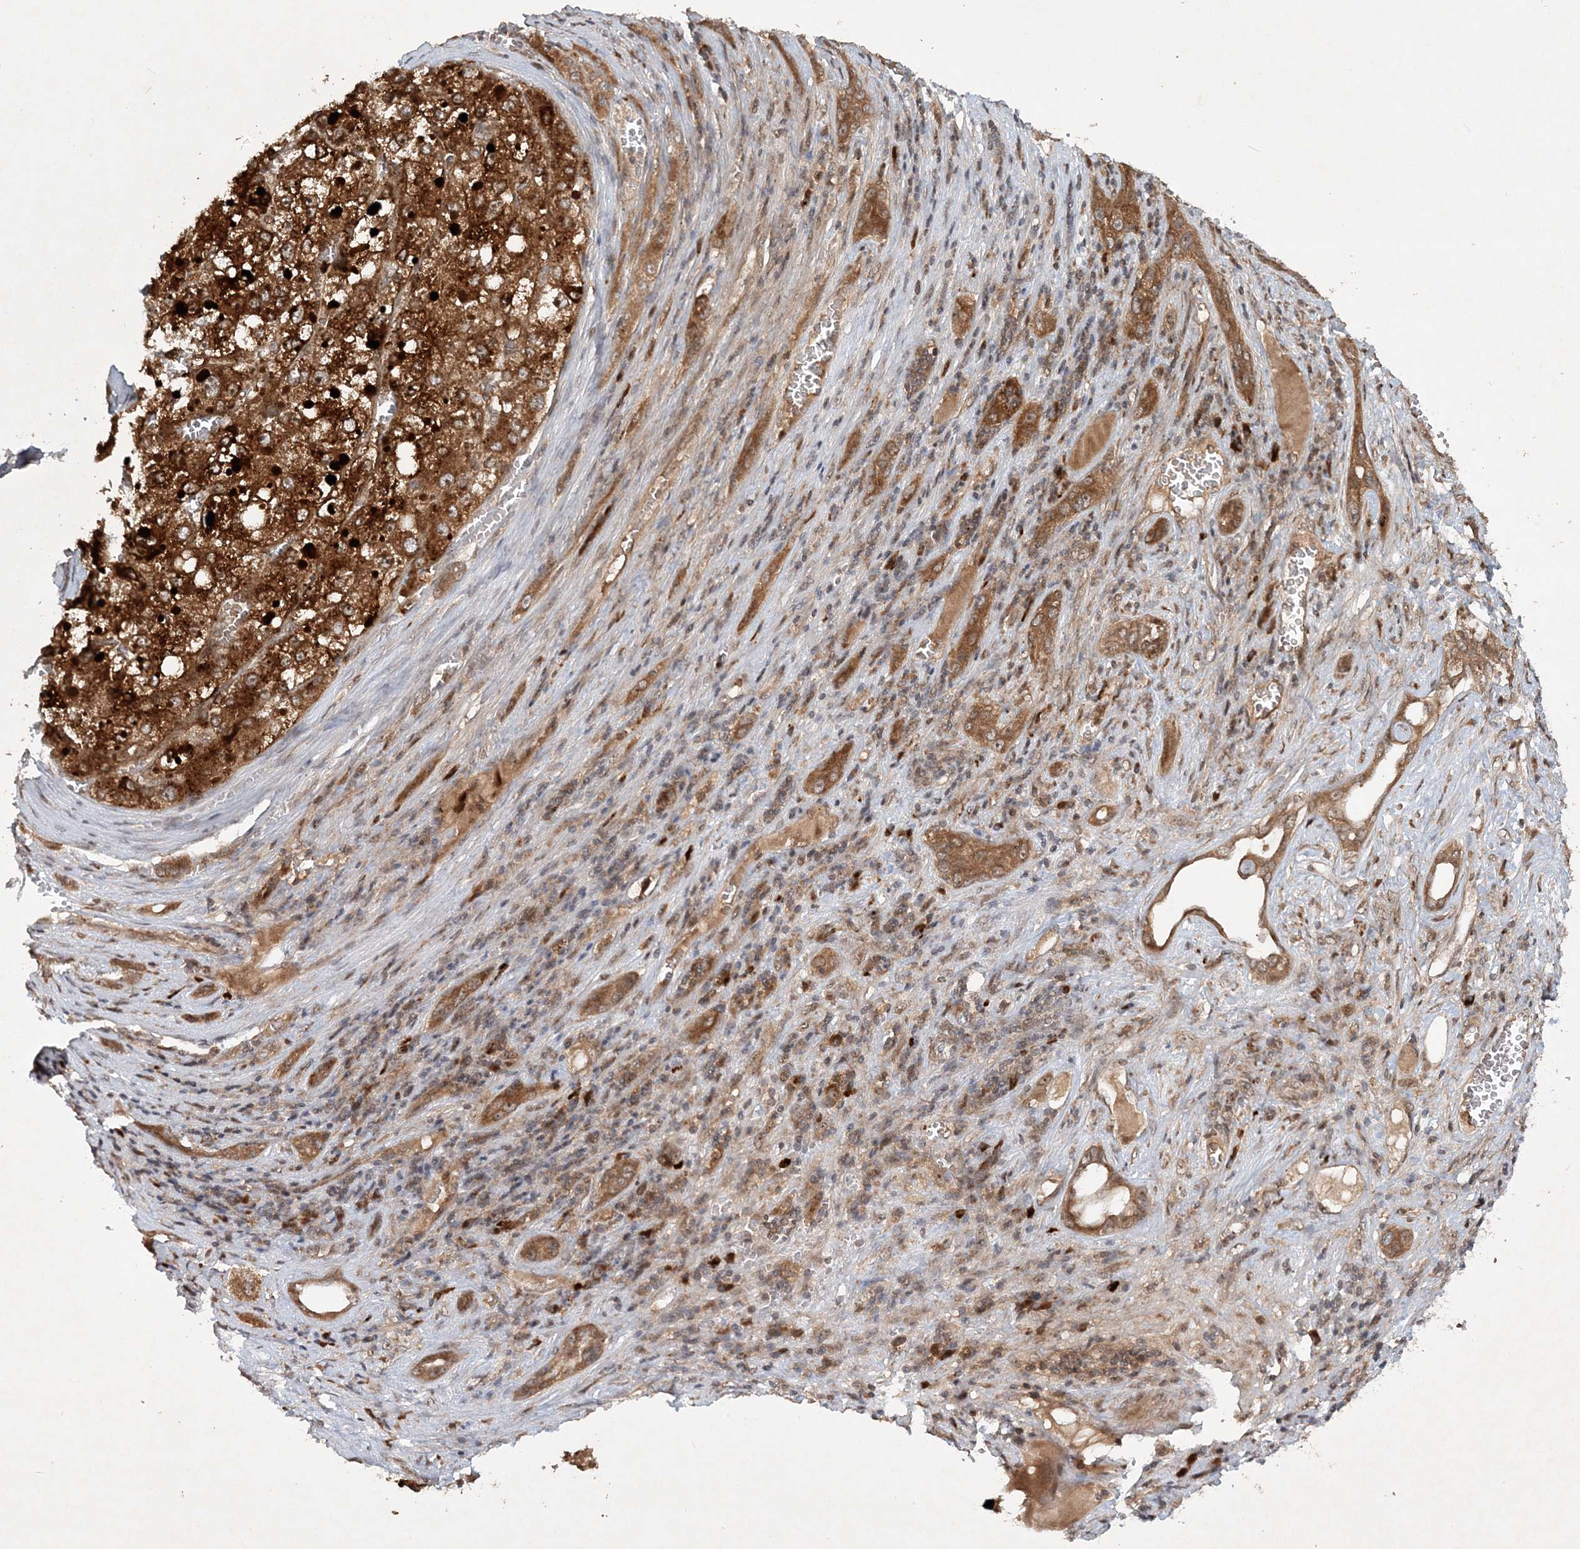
{"staining": {"intensity": "strong", "quantity": ">75%", "location": "cytoplasmic/membranous"}, "tissue": "liver cancer", "cell_type": "Tumor cells", "image_type": "cancer", "snomed": [{"axis": "morphology", "description": "Carcinoma, Hepatocellular, NOS"}, {"axis": "topography", "description": "Liver"}], "caption": "Tumor cells reveal high levels of strong cytoplasmic/membranous expression in about >75% of cells in liver hepatocellular carcinoma.", "gene": "UBR3", "patient": {"sex": "female", "age": 73}}